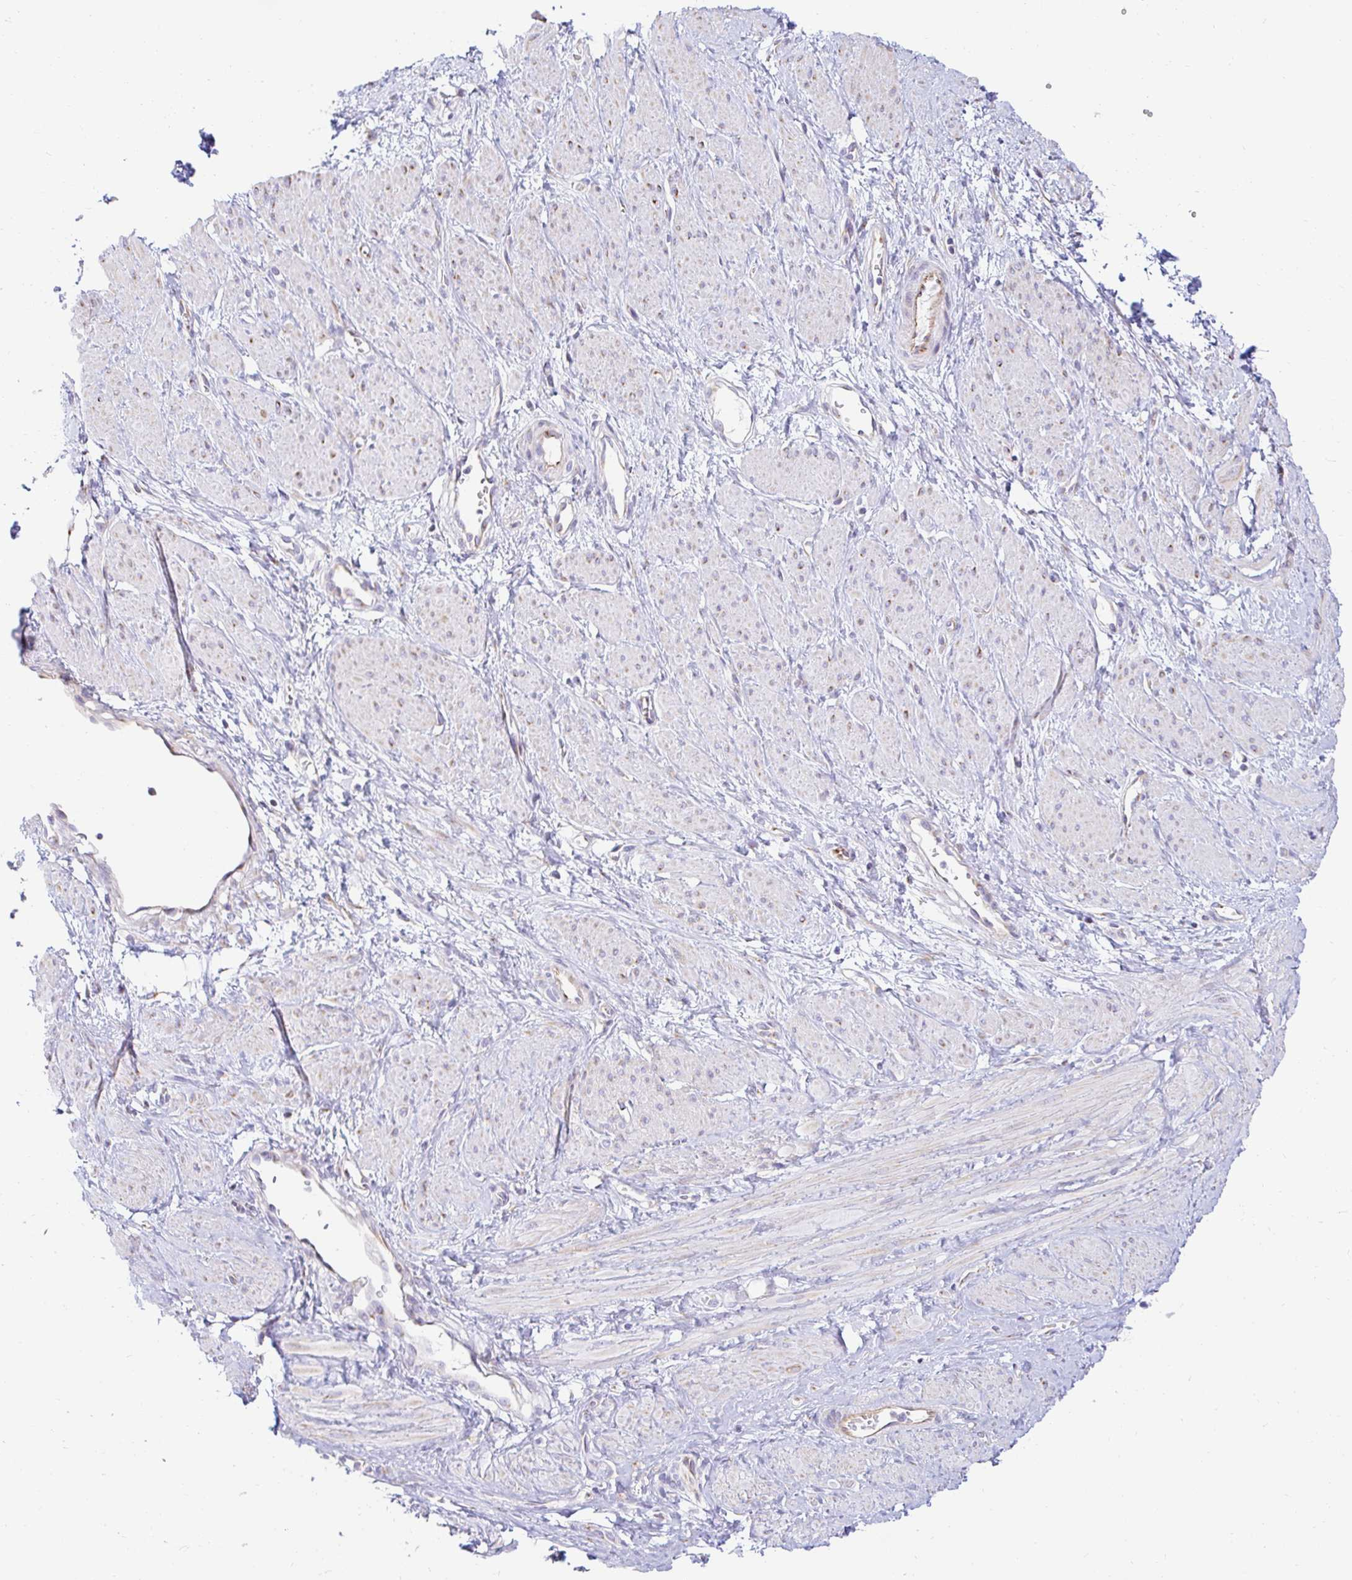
{"staining": {"intensity": "negative", "quantity": "none", "location": "none"}, "tissue": "smooth muscle", "cell_type": "Smooth muscle cells", "image_type": "normal", "snomed": [{"axis": "morphology", "description": "Normal tissue, NOS"}, {"axis": "topography", "description": "Smooth muscle"}, {"axis": "topography", "description": "Uterus"}], "caption": "High power microscopy image of an immunohistochemistry histopathology image of benign smooth muscle, revealing no significant positivity in smooth muscle cells.", "gene": "CAPSL", "patient": {"sex": "female", "age": 39}}